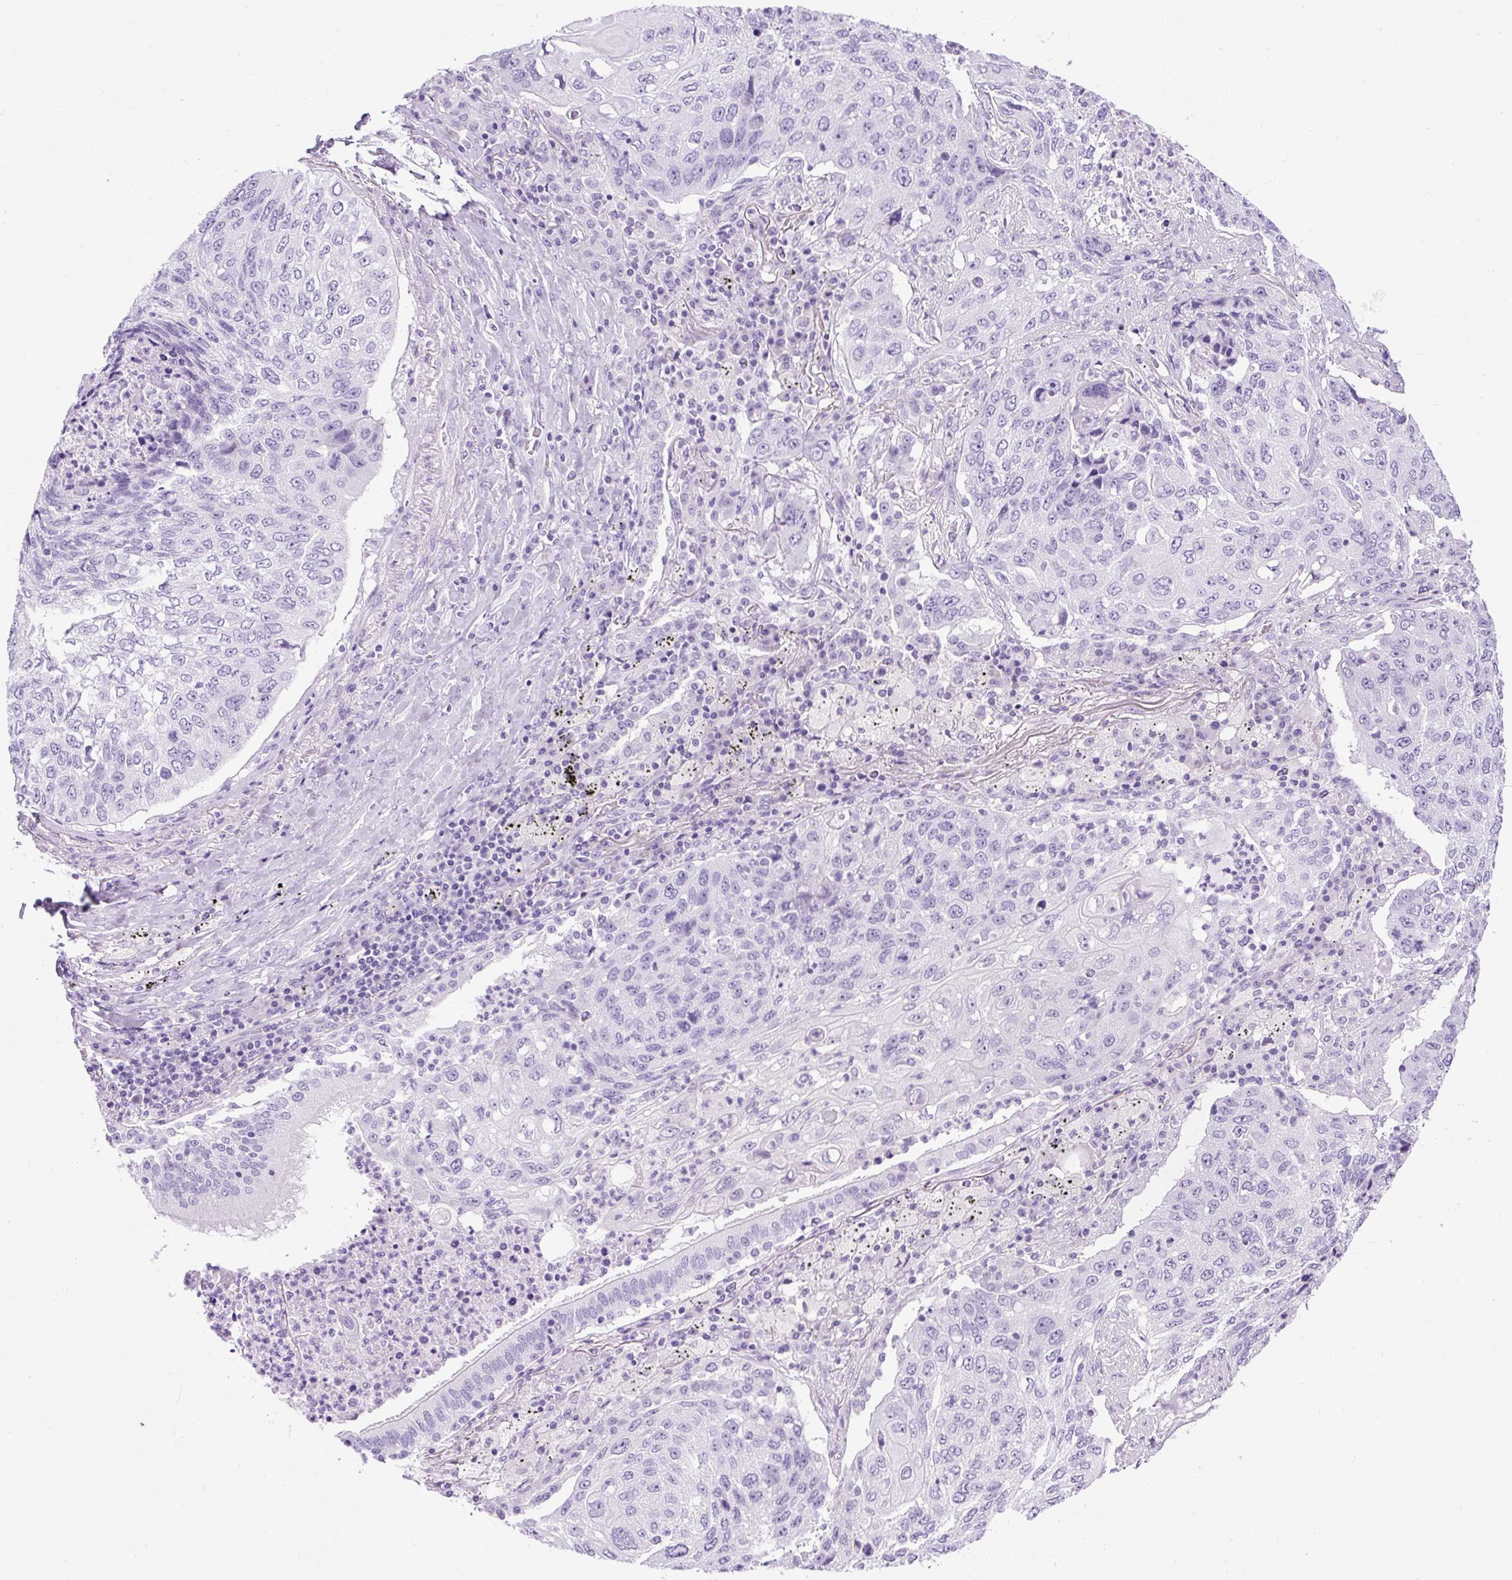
{"staining": {"intensity": "negative", "quantity": "none", "location": "none"}, "tissue": "lung cancer", "cell_type": "Tumor cells", "image_type": "cancer", "snomed": [{"axis": "morphology", "description": "Squamous cell carcinoma, NOS"}, {"axis": "topography", "description": "Lung"}], "caption": "IHC micrograph of human lung squamous cell carcinoma stained for a protein (brown), which demonstrates no staining in tumor cells. The staining is performed using DAB (3,3'-diaminobenzidine) brown chromogen with nuclei counter-stained in using hematoxylin.", "gene": "UPP1", "patient": {"sex": "female", "age": 63}}